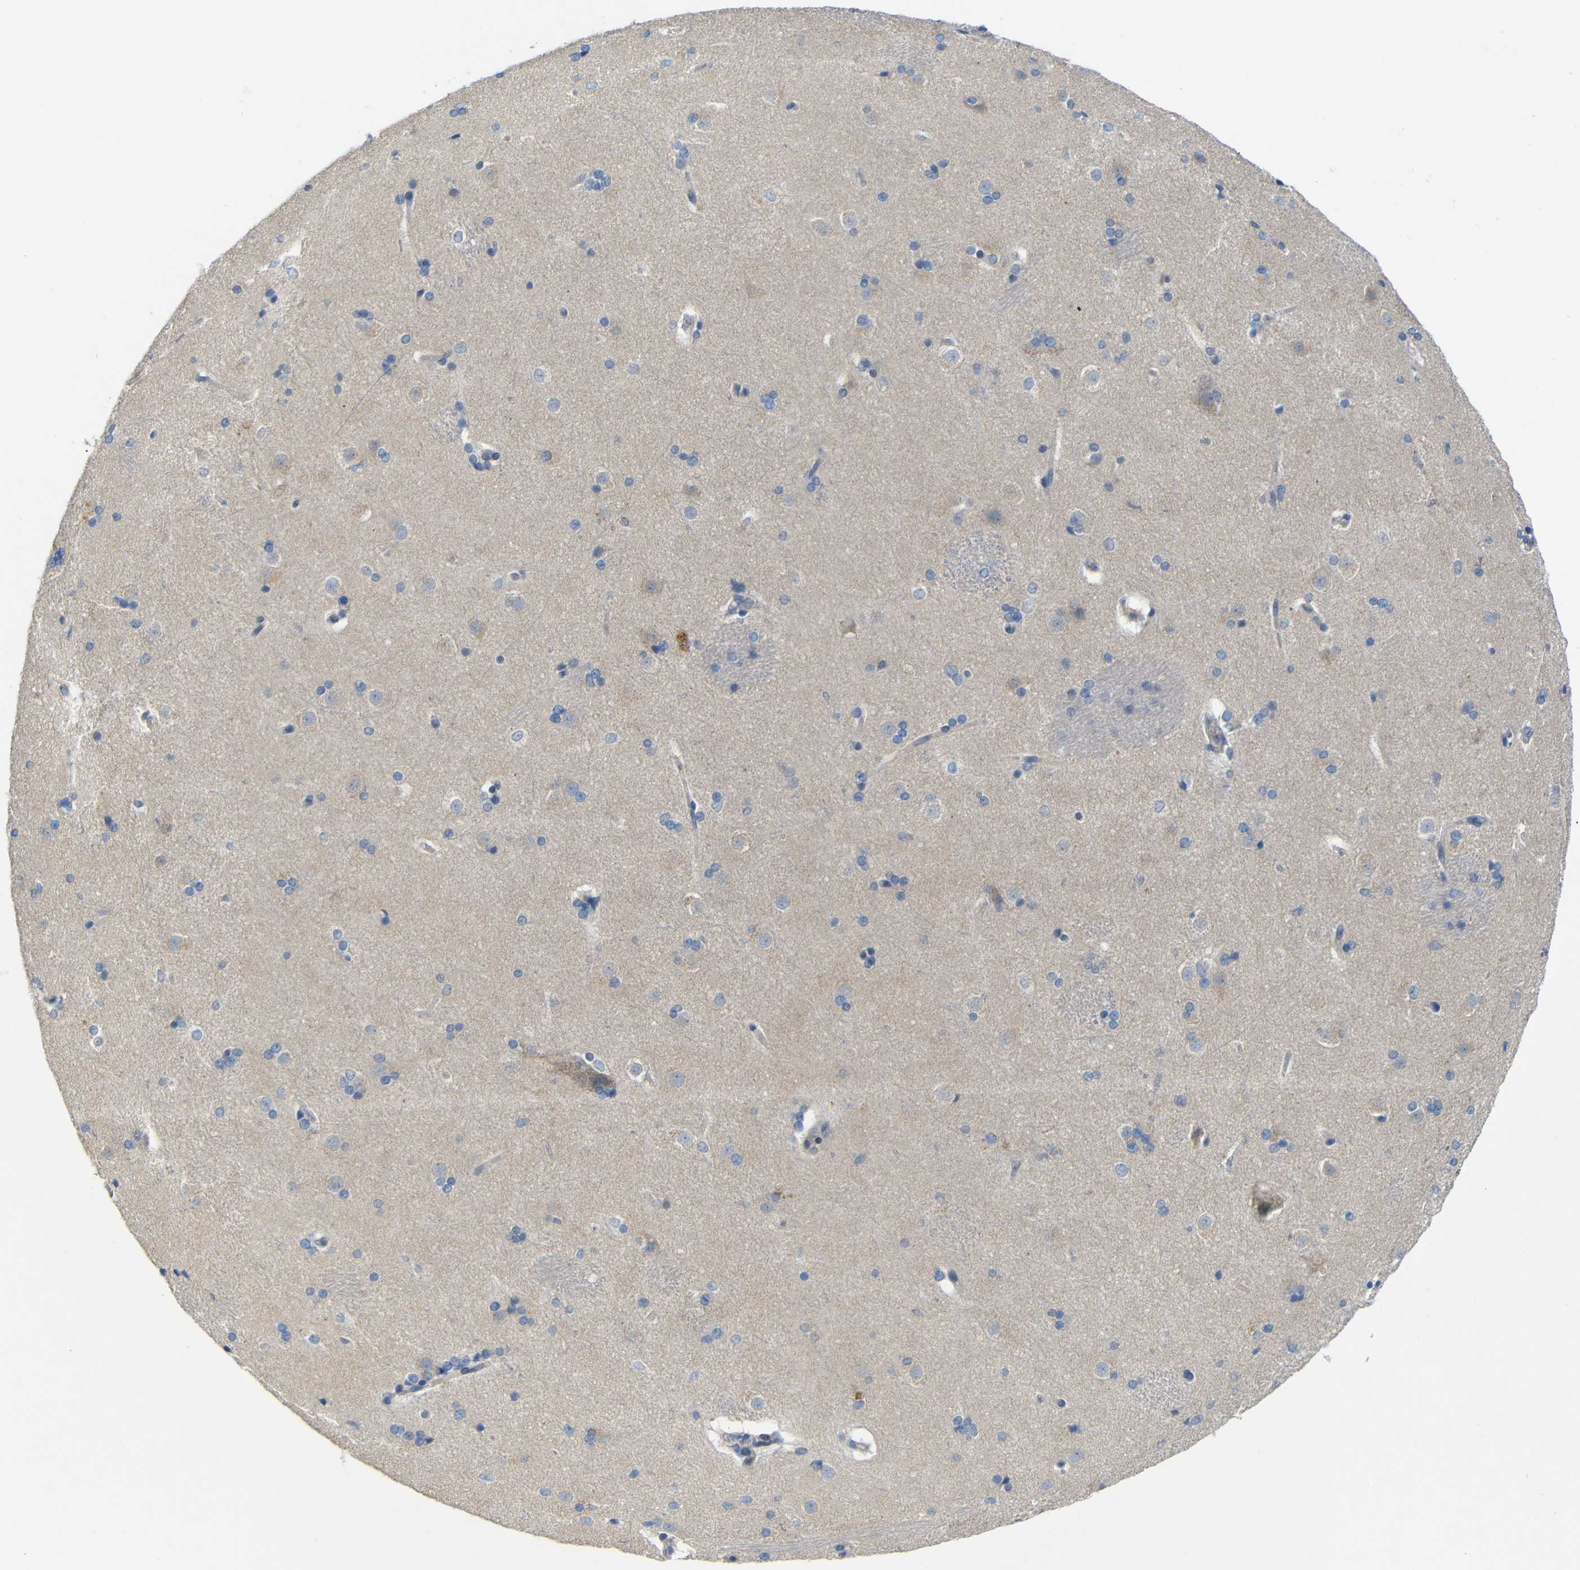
{"staining": {"intensity": "negative", "quantity": "none", "location": "none"}, "tissue": "caudate", "cell_type": "Glial cells", "image_type": "normal", "snomed": [{"axis": "morphology", "description": "Normal tissue, NOS"}, {"axis": "topography", "description": "Lateral ventricle wall"}], "caption": "This image is of benign caudate stained with immunohistochemistry (IHC) to label a protein in brown with the nuclei are counter-stained blue. There is no expression in glial cells.", "gene": "TBC1D32", "patient": {"sex": "female", "age": 19}}